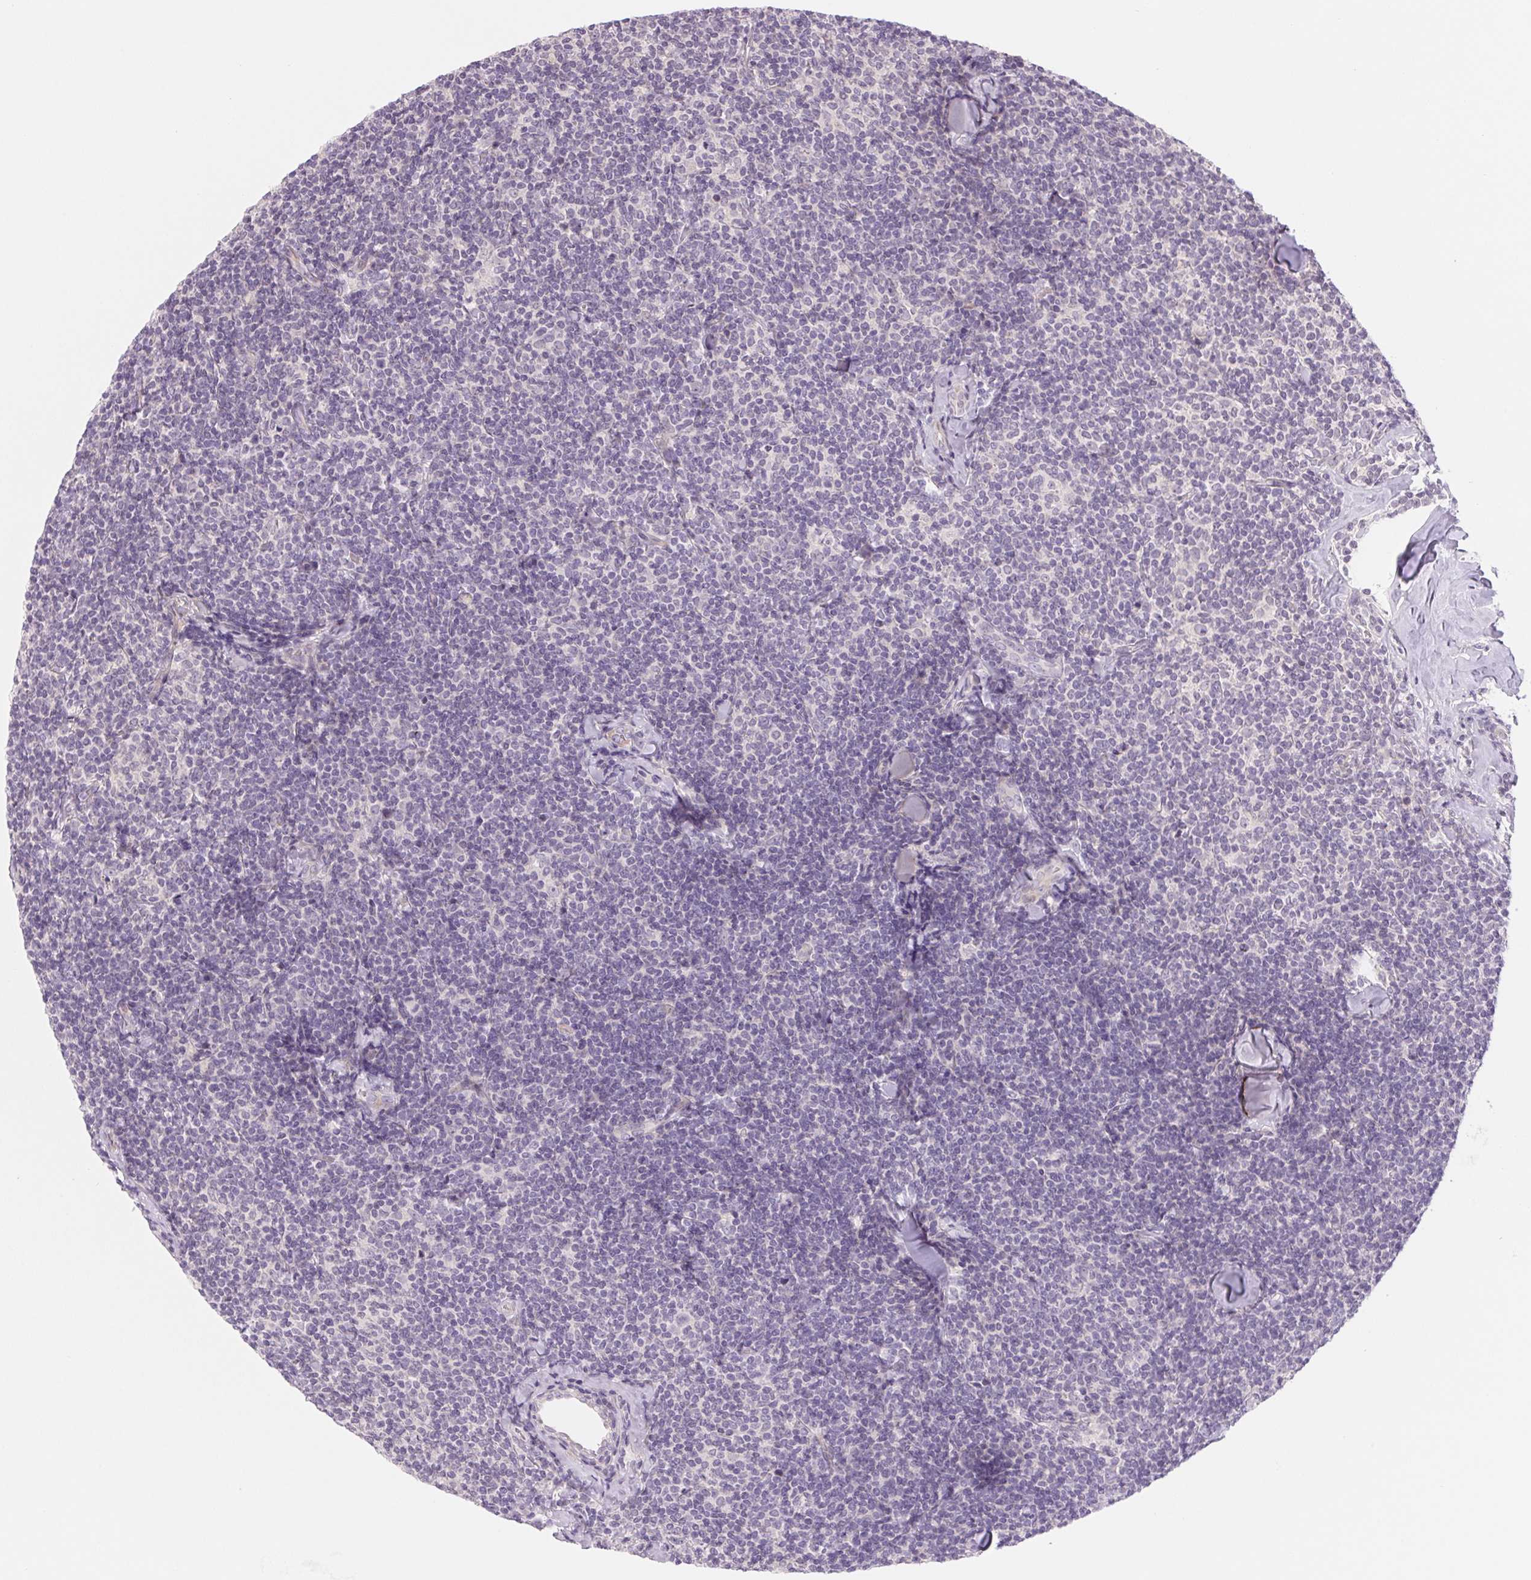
{"staining": {"intensity": "negative", "quantity": "none", "location": "none"}, "tissue": "lymphoma", "cell_type": "Tumor cells", "image_type": "cancer", "snomed": [{"axis": "morphology", "description": "Malignant lymphoma, non-Hodgkin's type, Low grade"}, {"axis": "topography", "description": "Lymph node"}], "caption": "DAB immunohistochemical staining of low-grade malignant lymphoma, non-Hodgkin's type displays no significant positivity in tumor cells.", "gene": "CCDC168", "patient": {"sex": "female", "age": 56}}